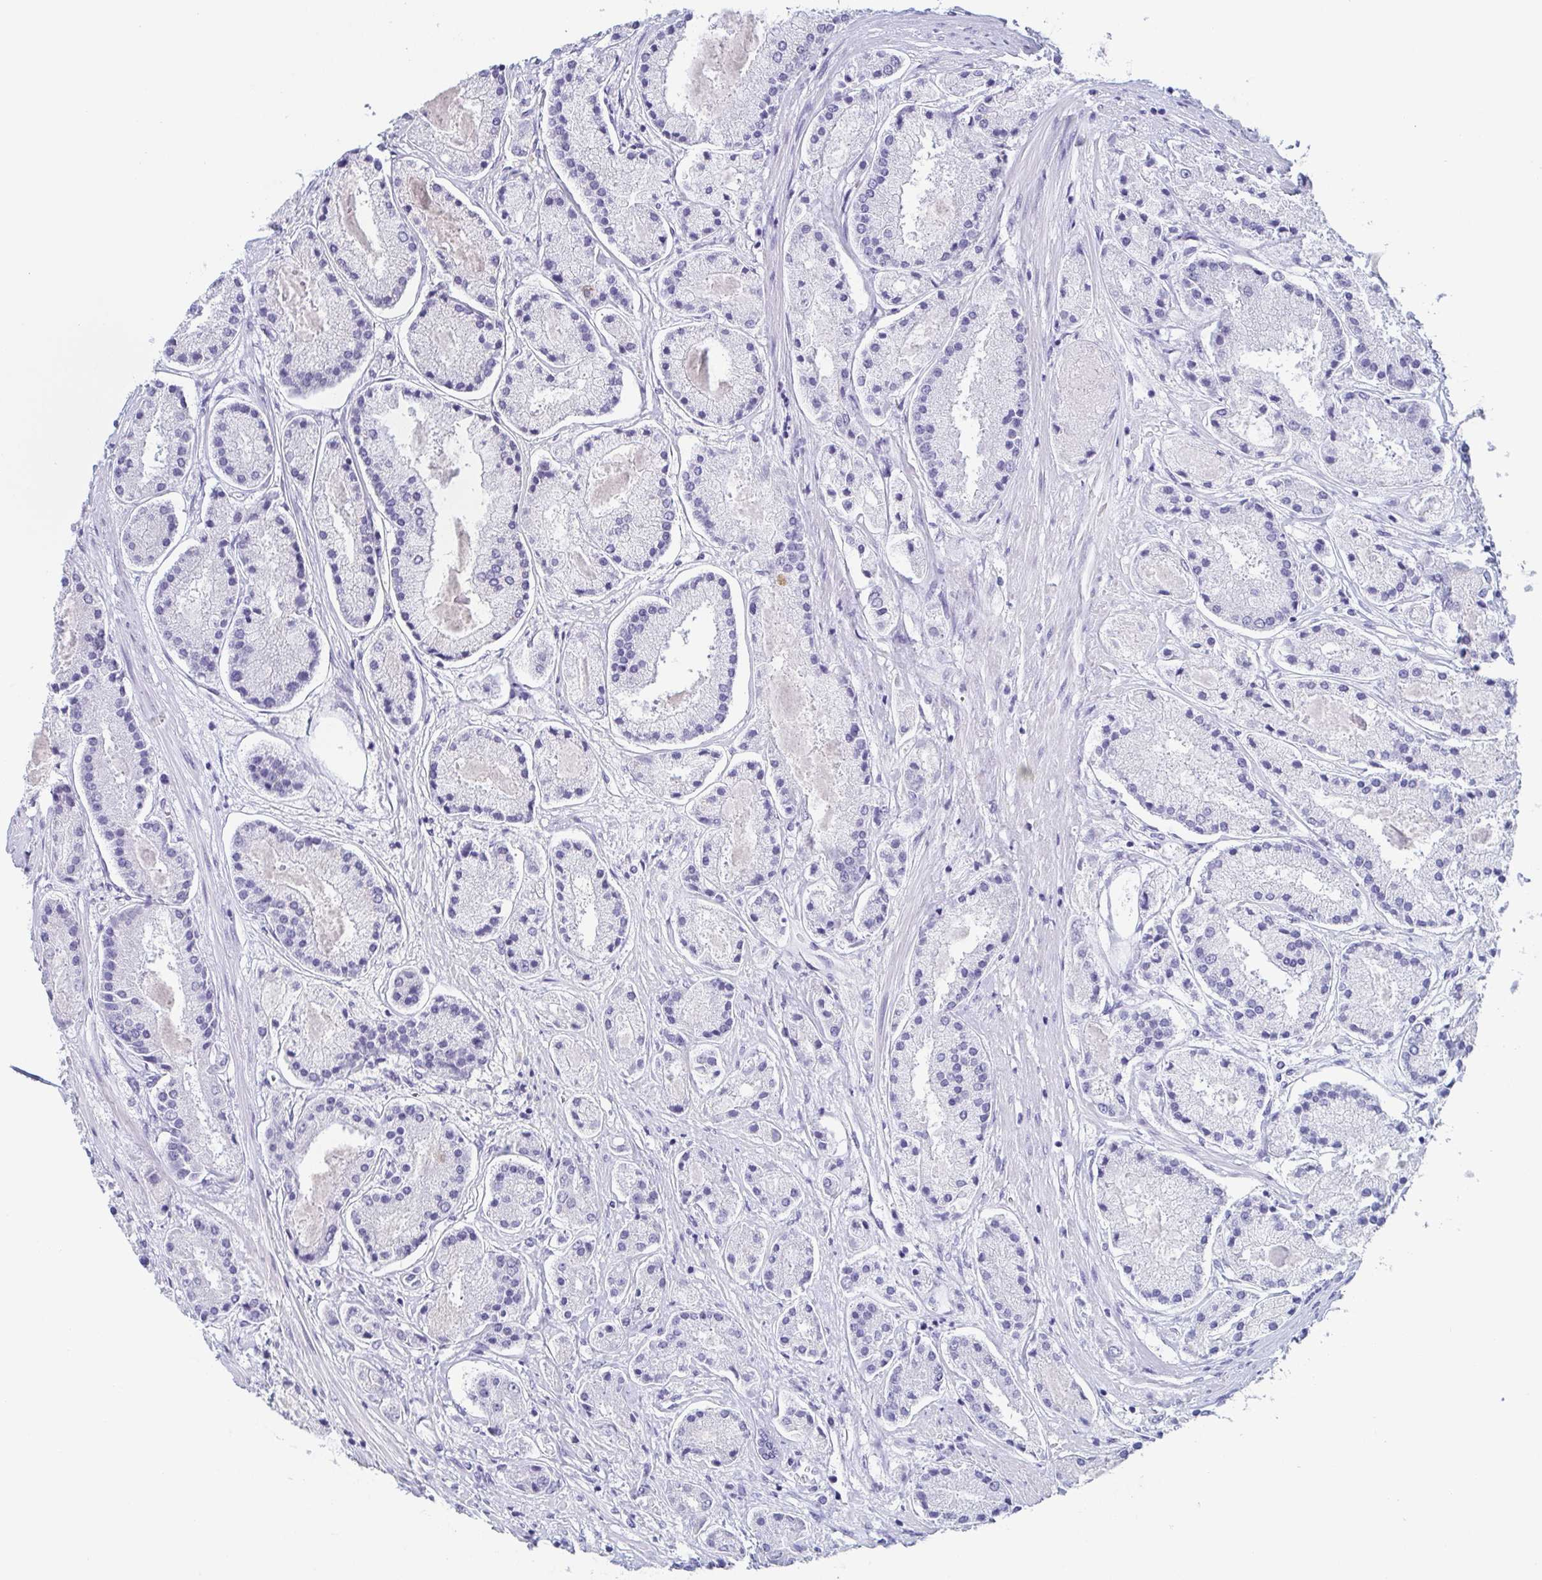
{"staining": {"intensity": "negative", "quantity": "none", "location": "none"}, "tissue": "prostate cancer", "cell_type": "Tumor cells", "image_type": "cancer", "snomed": [{"axis": "morphology", "description": "Adenocarcinoma, High grade"}, {"axis": "topography", "description": "Prostate"}], "caption": "Immunohistochemical staining of human prostate cancer demonstrates no significant staining in tumor cells.", "gene": "REG4", "patient": {"sex": "male", "age": 67}}